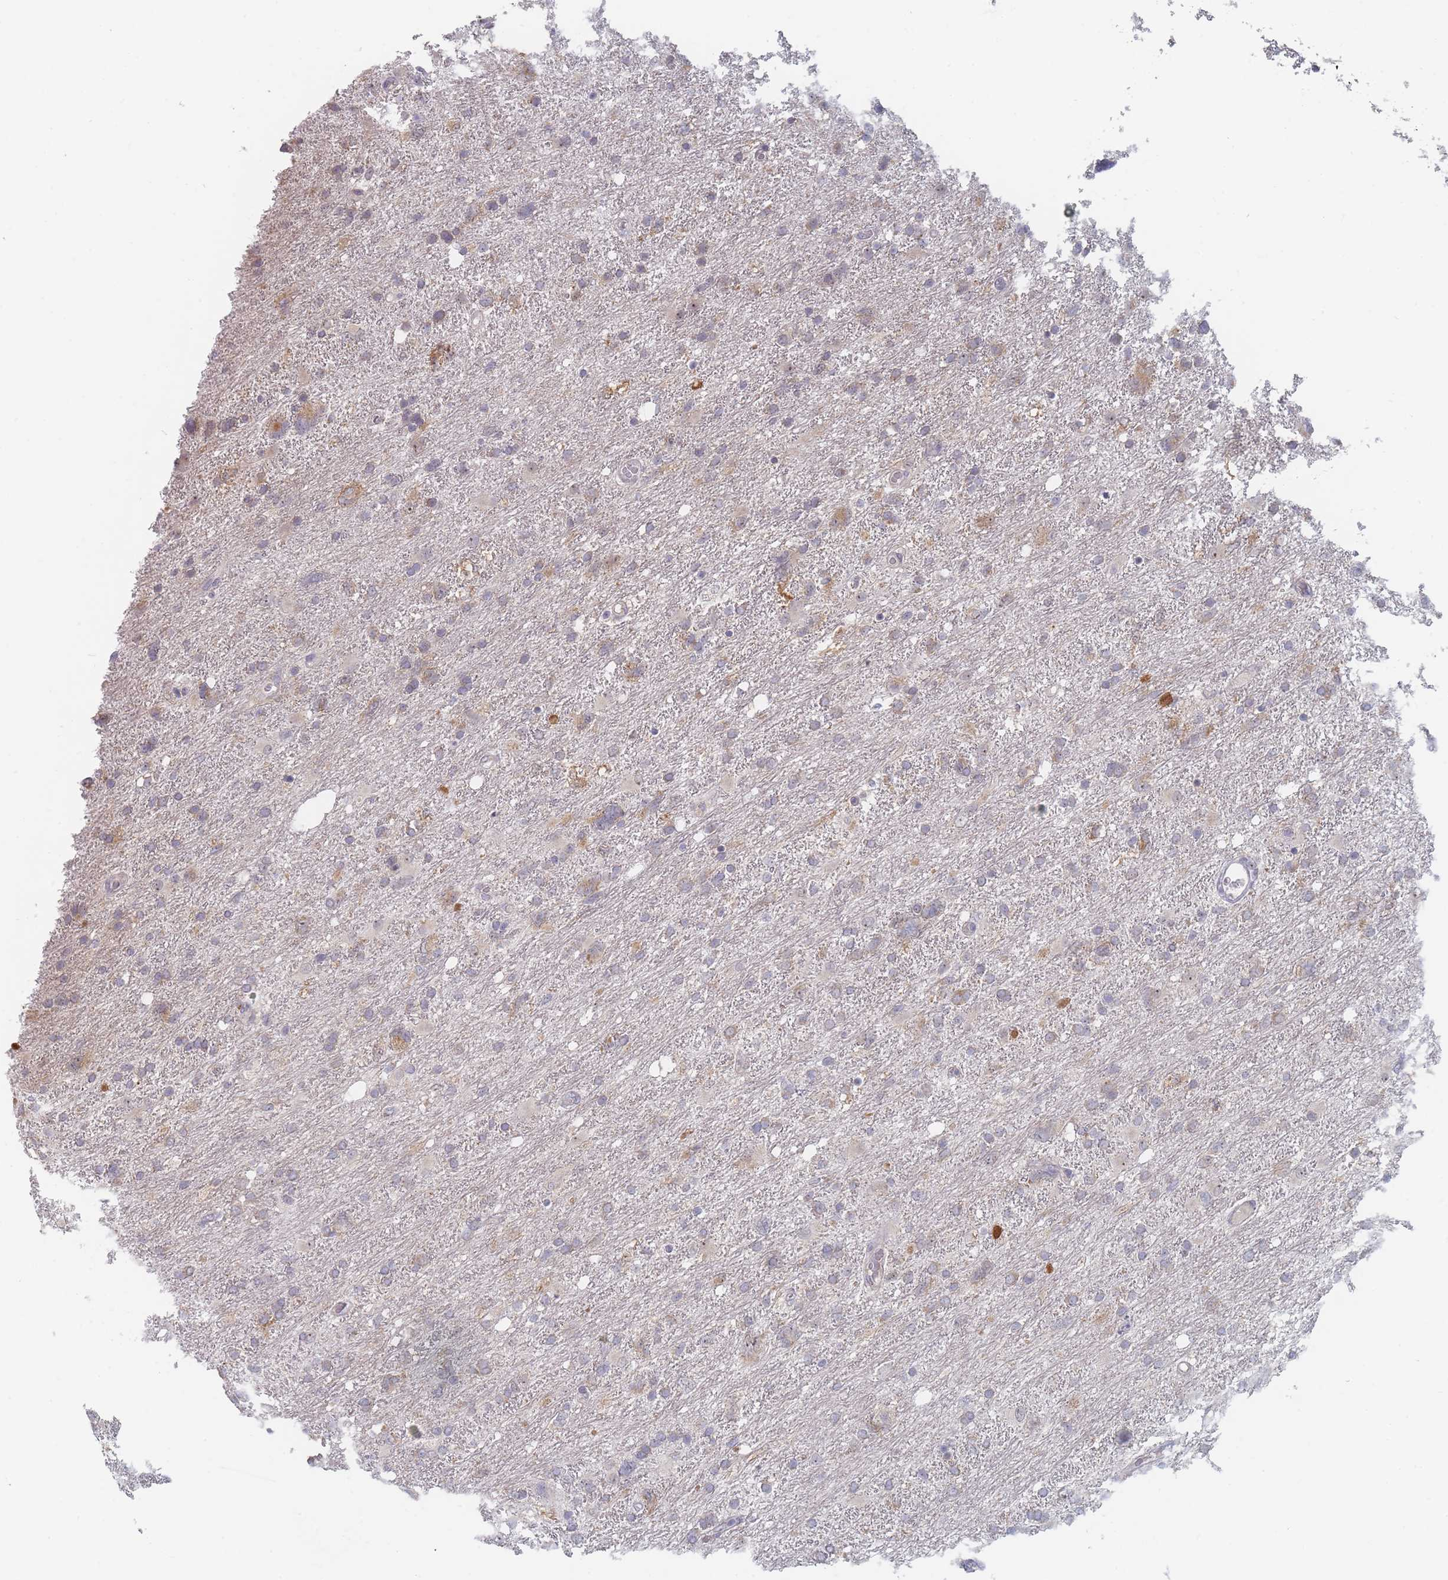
{"staining": {"intensity": "negative", "quantity": "none", "location": "none"}, "tissue": "glioma", "cell_type": "Tumor cells", "image_type": "cancer", "snomed": [{"axis": "morphology", "description": "Glioma, malignant, High grade"}, {"axis": "topography", "description": "Brain"}], "caption": "DAB immunohistochemical staining of human glioma reveals no significant staining in tumor cells. (DAB immunohistochemistry (IHC), high magnification).", "gene": "RNF8", "patient": {"sex": "male", "age": 61}}